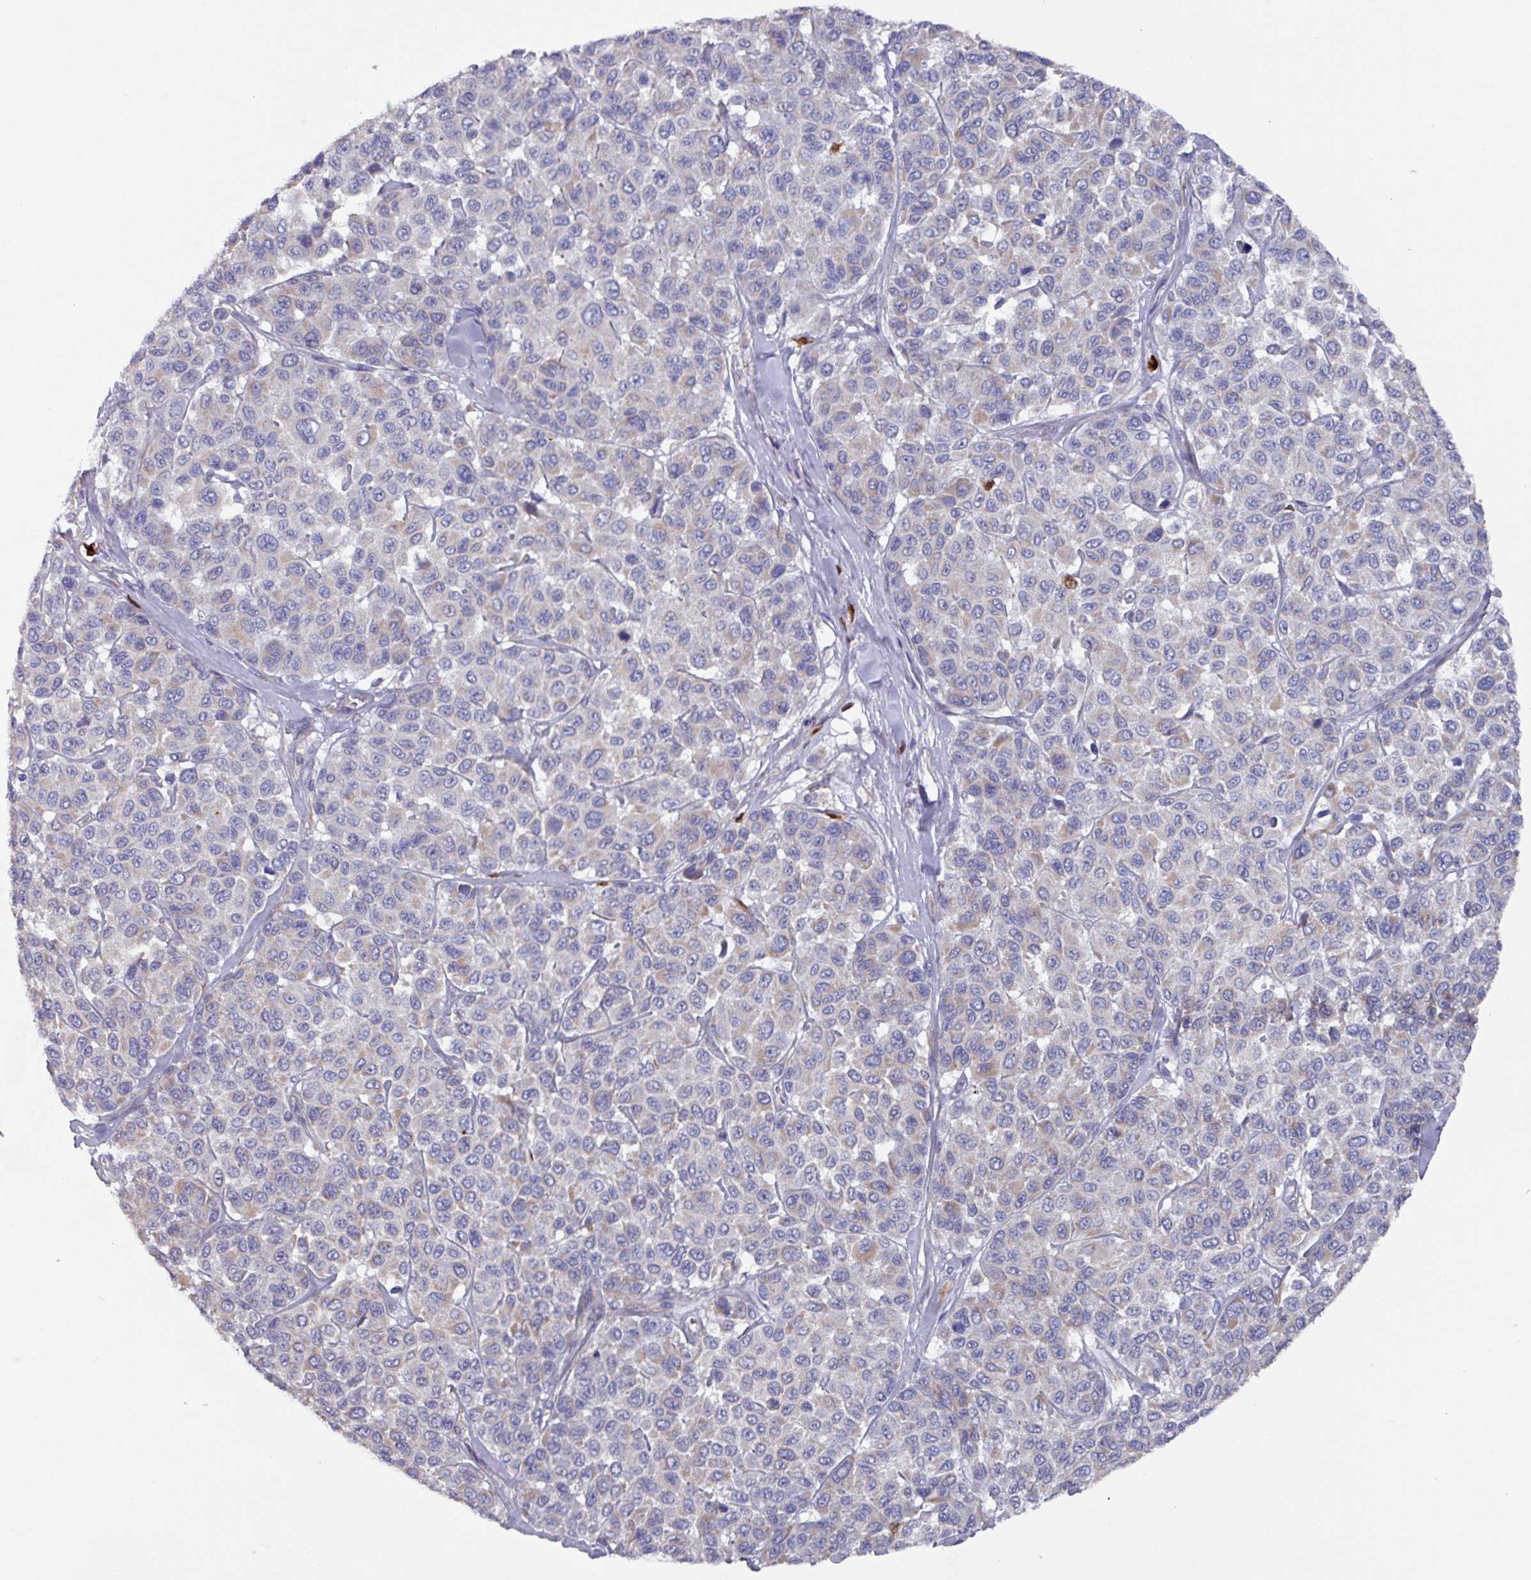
{"staining": {"intensity": "moderate", "quantity": "<25%", "location": "cytoplasmic/membranous"}, "tissue": "melanoma", "cell_type": "Tumor cells", "image_type": "cancer", "snomed": [{"axis": "morphology", "description": "Malignant melanoma, NOS"}, {"axis": "topography", "description": "Skin"}], "caption": "IHC micrograph of neoplastic tissue: malignant melanoma stained using immunohistochemistry (IHC) shows low levels of moderate protein expression localized specifically in the cytoplasmic/membranous of tumor cells, appearing as a cytoplasmic/membranous brown color.", "gene": "UQCC2", "patient": {"sex": "female", "age": 66}}